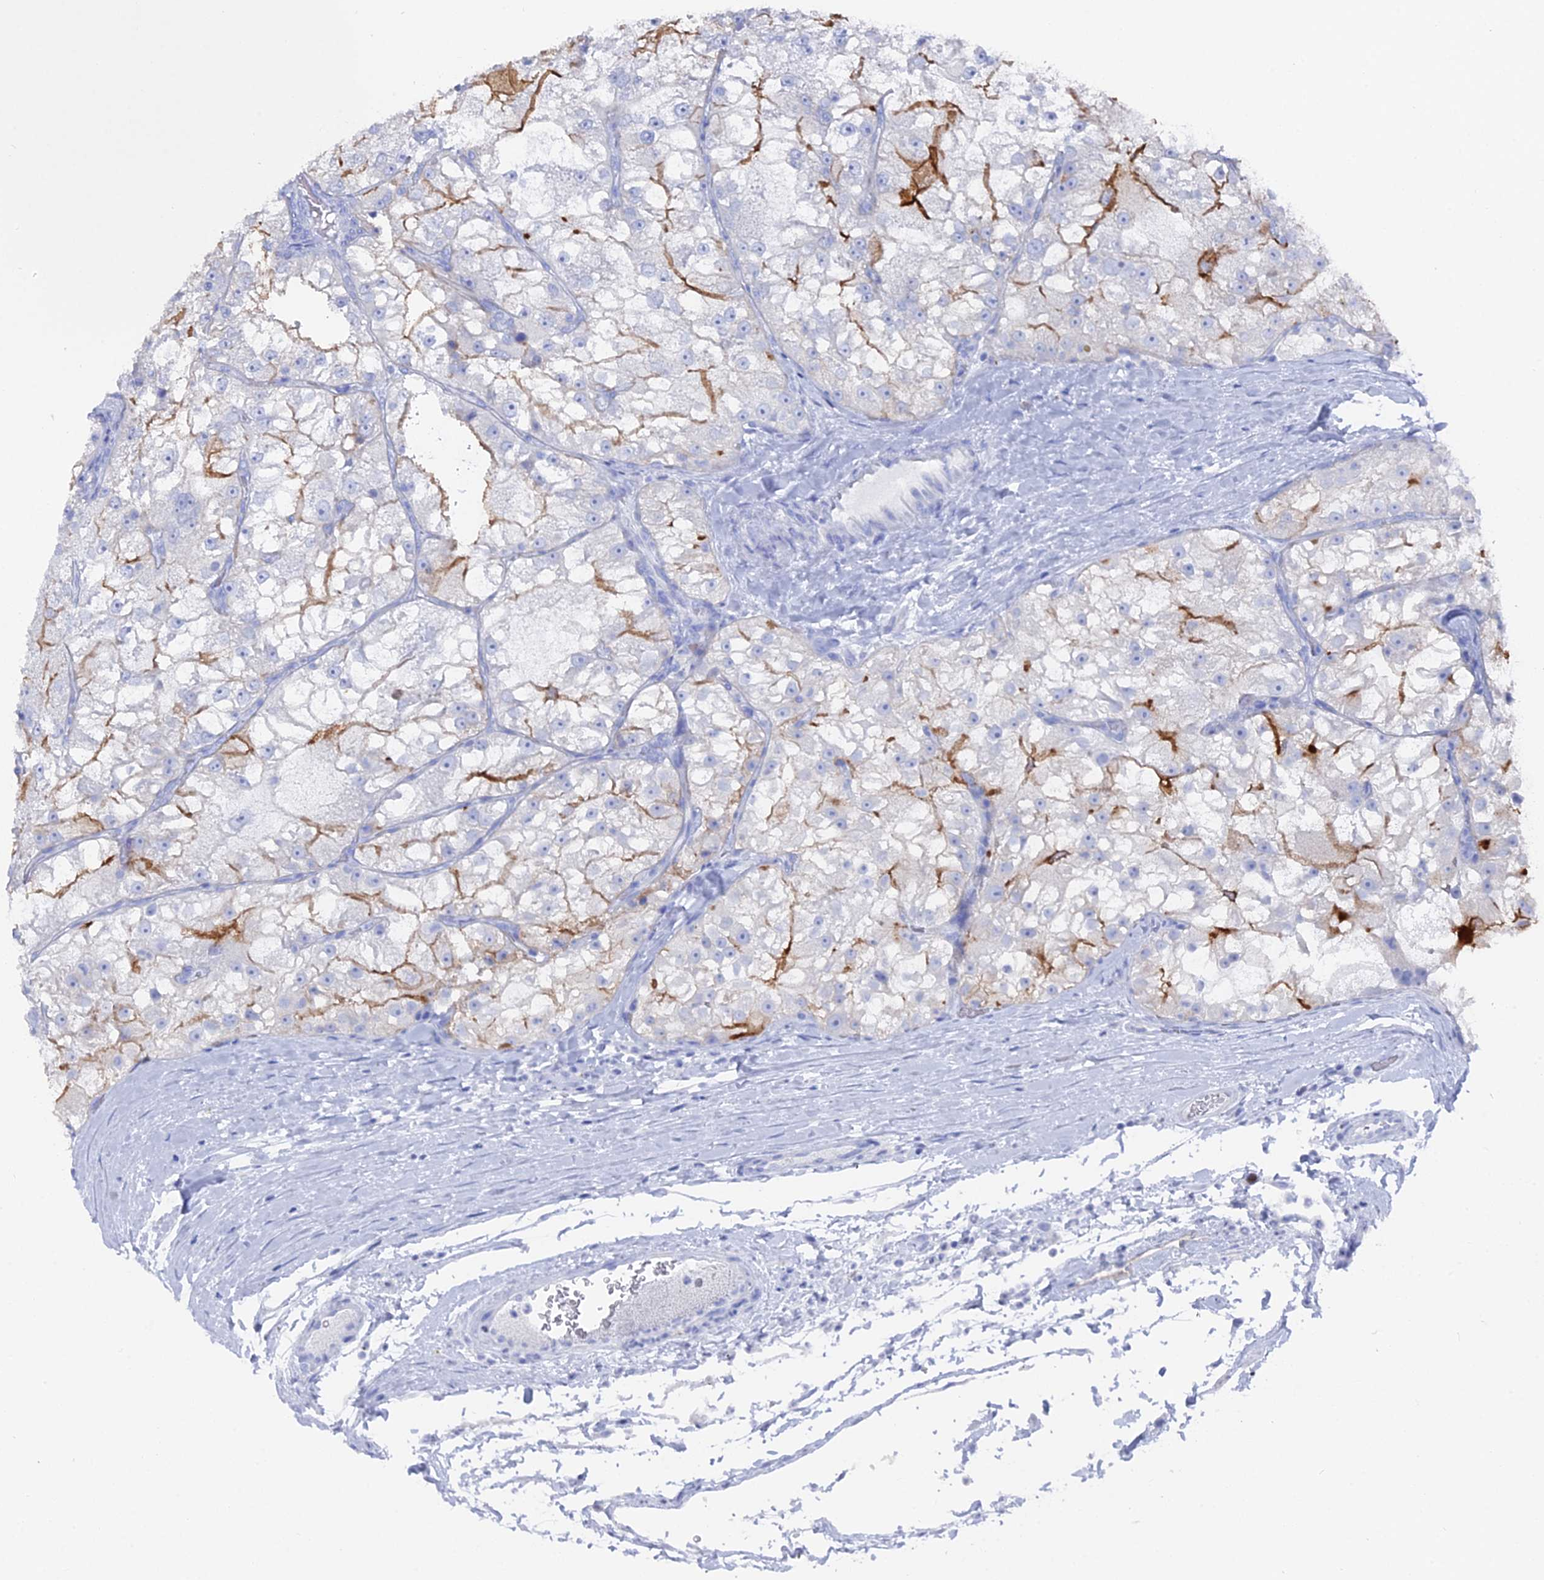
{"staining": {"intensity": "moderate", "quantity": "<25%", "location": "cytoplasmic/membranous"}, "tissue": "renal cancer", "cell_type": "Tumor cells", "image_type": "cancer", "snomed": [{"axis": "morphology", "description": "Adenocarcinoma, NOS"}, {"axis": "topography", "description": "Kidney"}], "caption": "Renal cancer stained with DAB IHC displays low levels of moderate cytoplasmic/membranous positivity in approximately <25% of tumor cells. (Brightfield microscopy of DAB IHC at high magnification).", "gene": "ENPP3", "patient": {"sex": "female", "age": 72}}